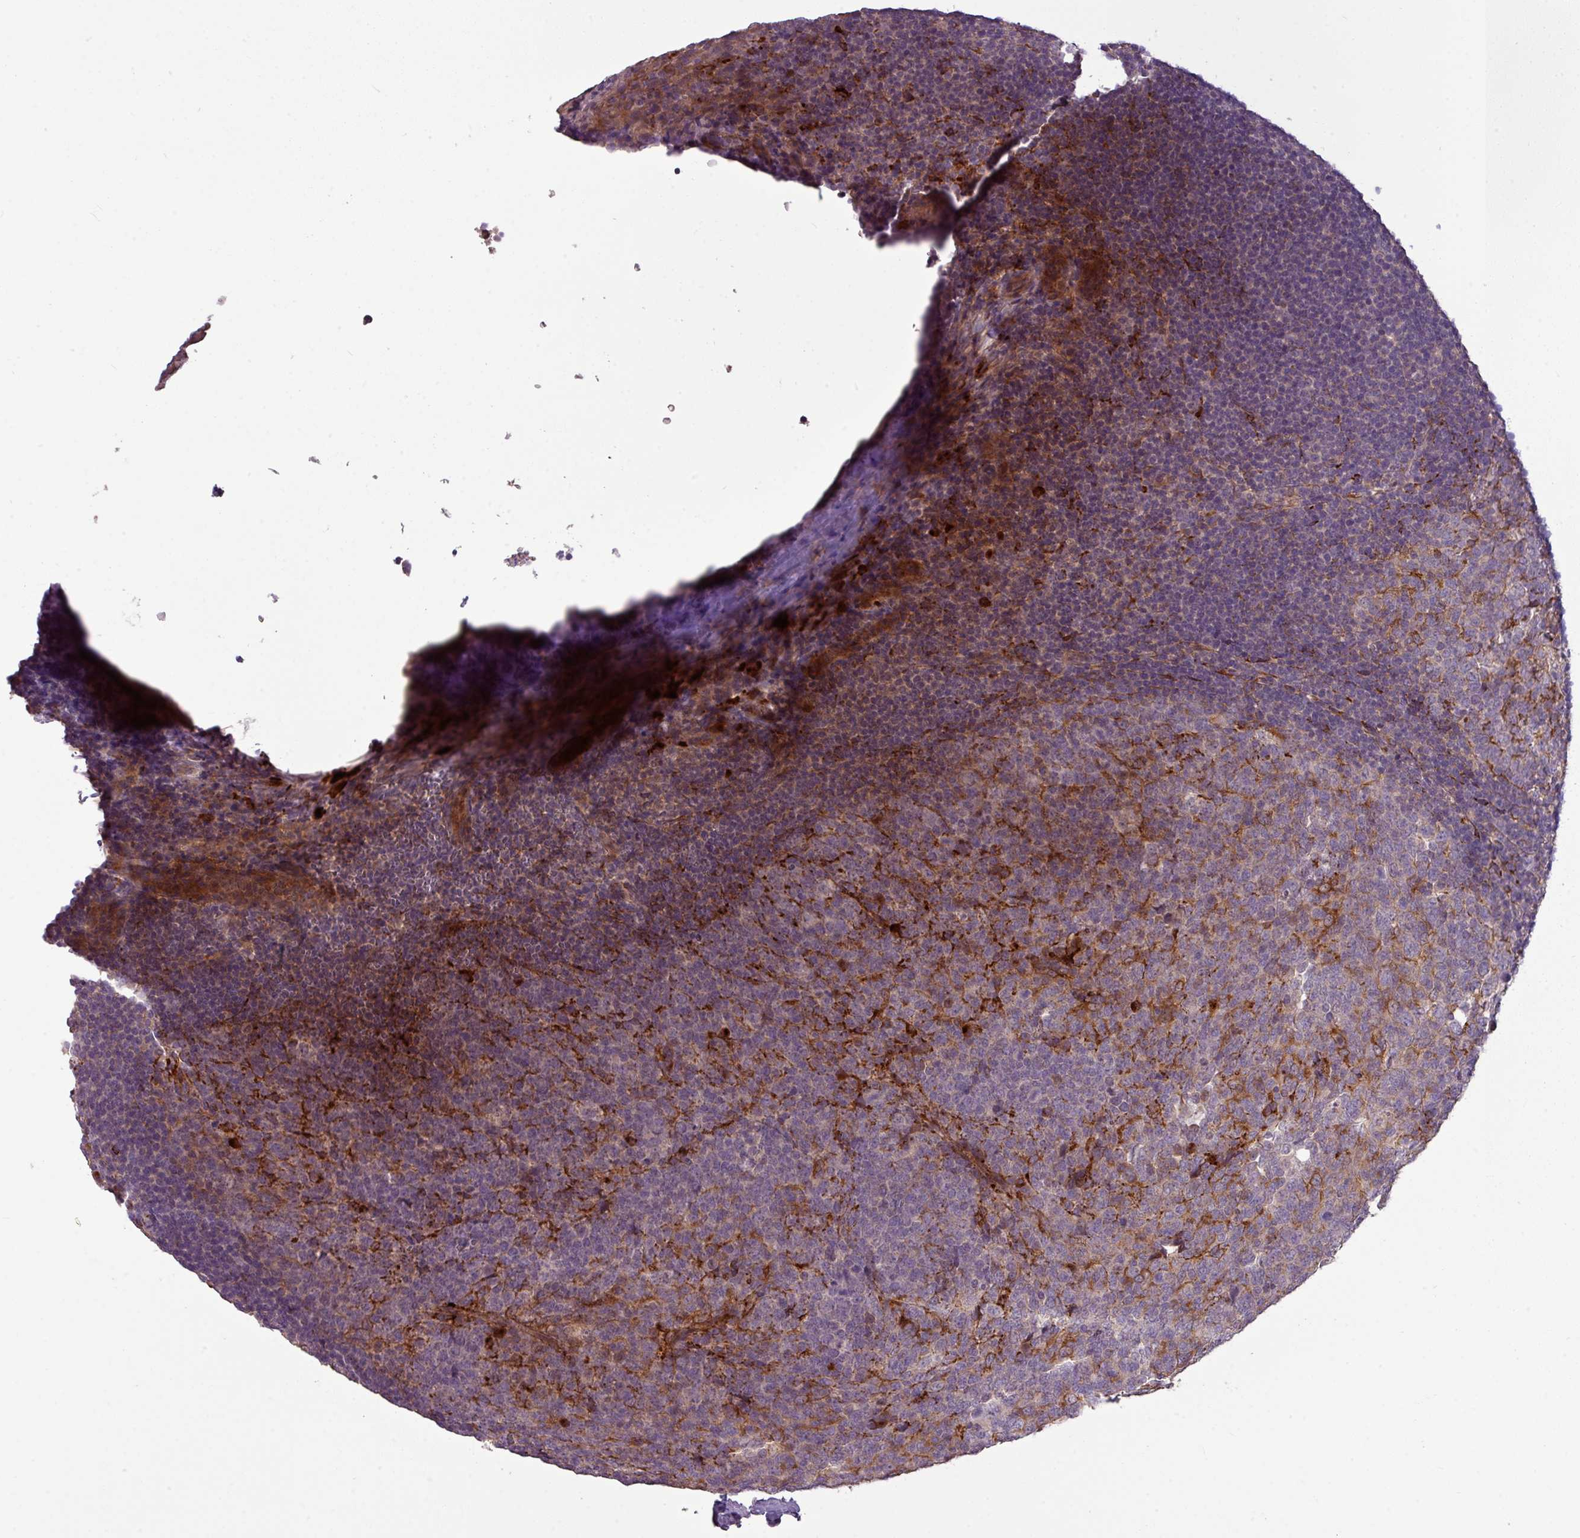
{"staining": {"intensity": "moderate", "quantity": "<25%", "location": "cytoplasmic/membranous"}, "tissue": "tonsil", "cell_type": "Germinal center cells", "image_type": "normal", "snomed": [{"axis": "morphology", "description": "Normal tissue, NOS"}, {"axis": "topography", "description": "Tonsil"}], "caption": "This image reveals IHC staining of benign human tonsil, with low moderate cytoplasmic/membranous expression in about <25% of germinal center cells.", "gene": "PAPLN", "patient": {"sex": "male", "age": 27}}